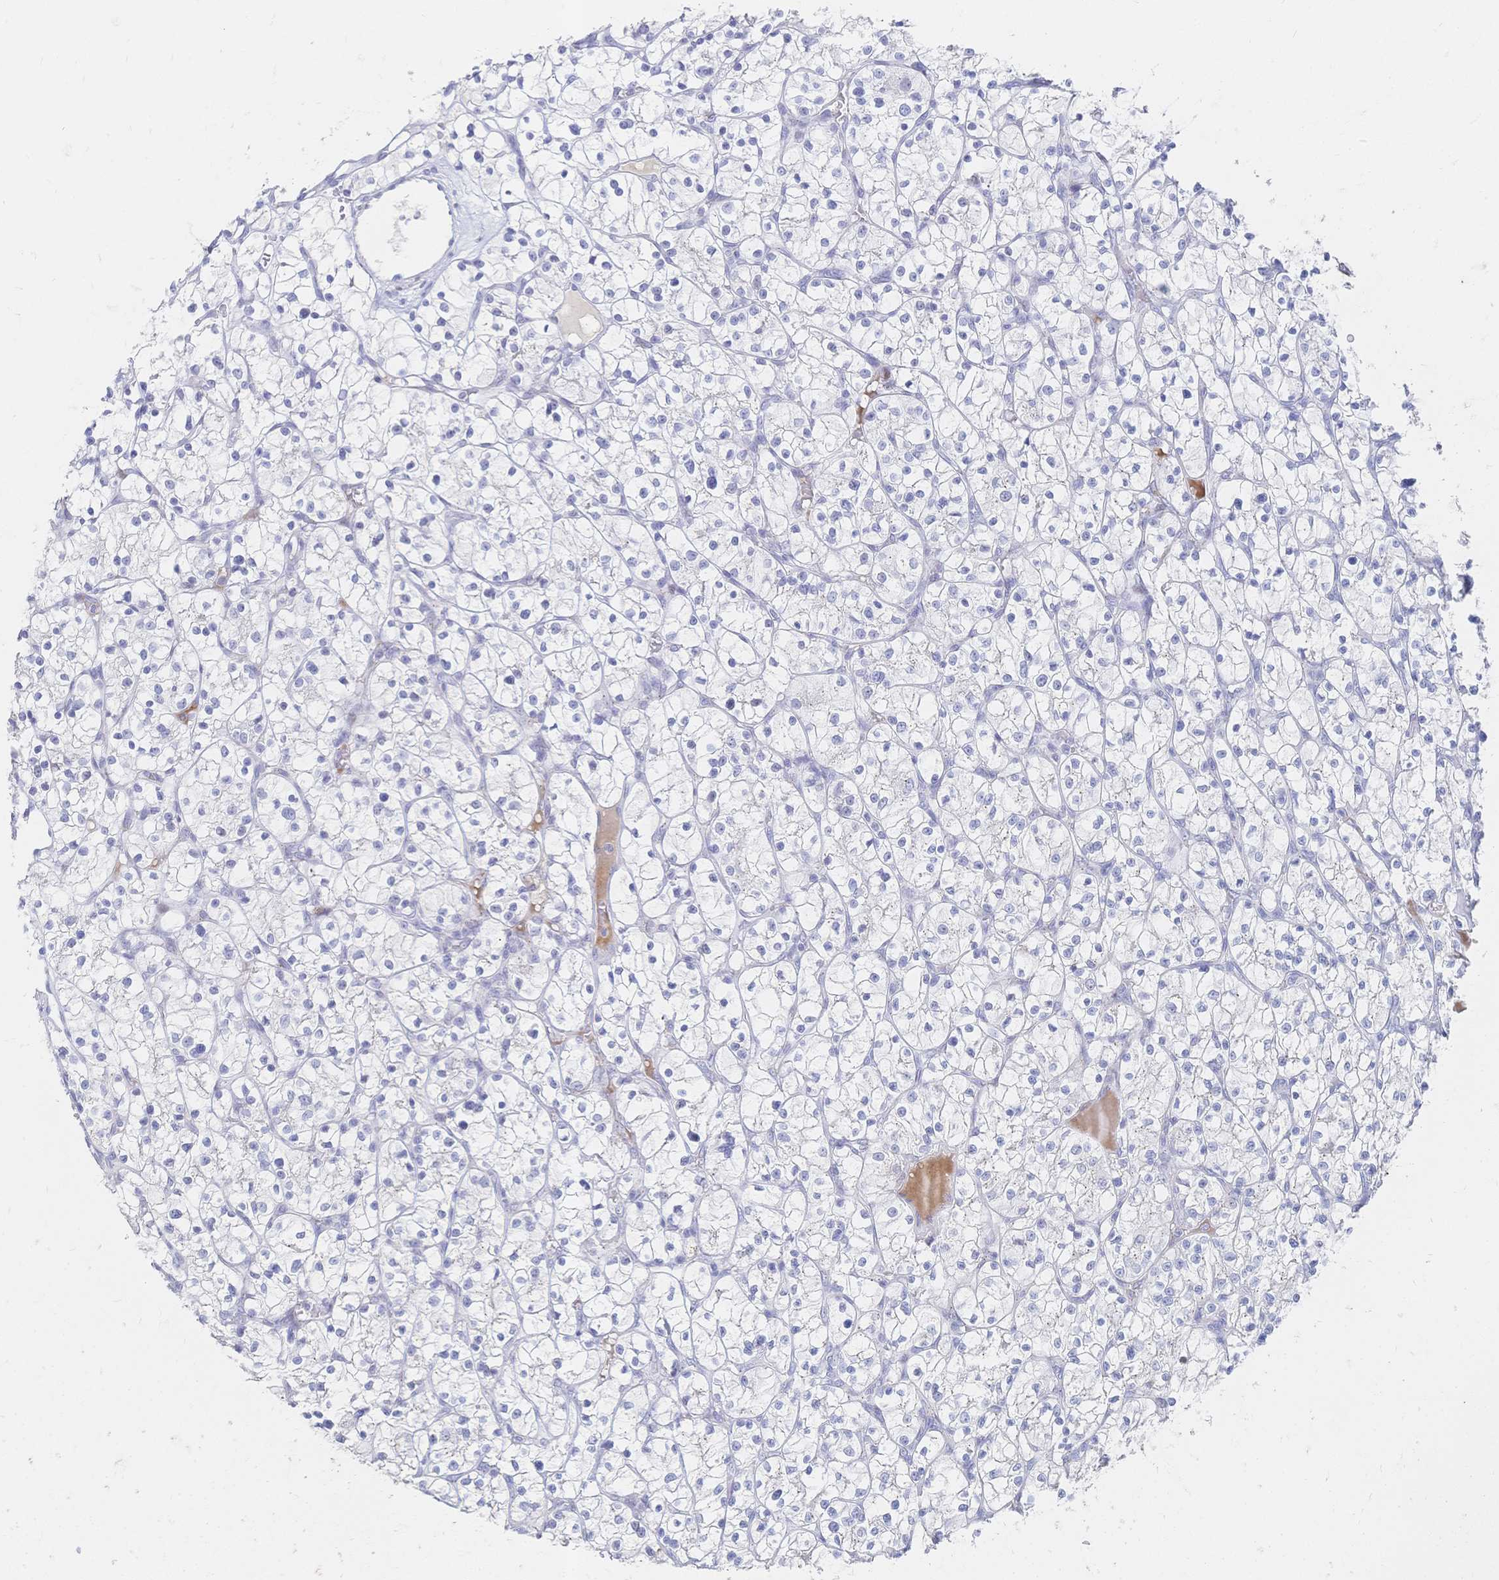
{"staining": {"intensity": "negative", "quantity": "none", "location": "none"}, "tissue": "renal cancer", "cell_type": "Tumor cells", "image_type": "cancer", "snomed": [{"axis": "morphology", "description": "Adenocarcinoma, NOS"}, {"axis": "topography", "description": "Kidney"}], "caption": "Immunohistochemistry (IHC) of adenocarcinoma (renal) demonstrates no positivity in tumor cells.", "gene": "PSORS1C2", "patient": {"sex": "female", "age": 64}}